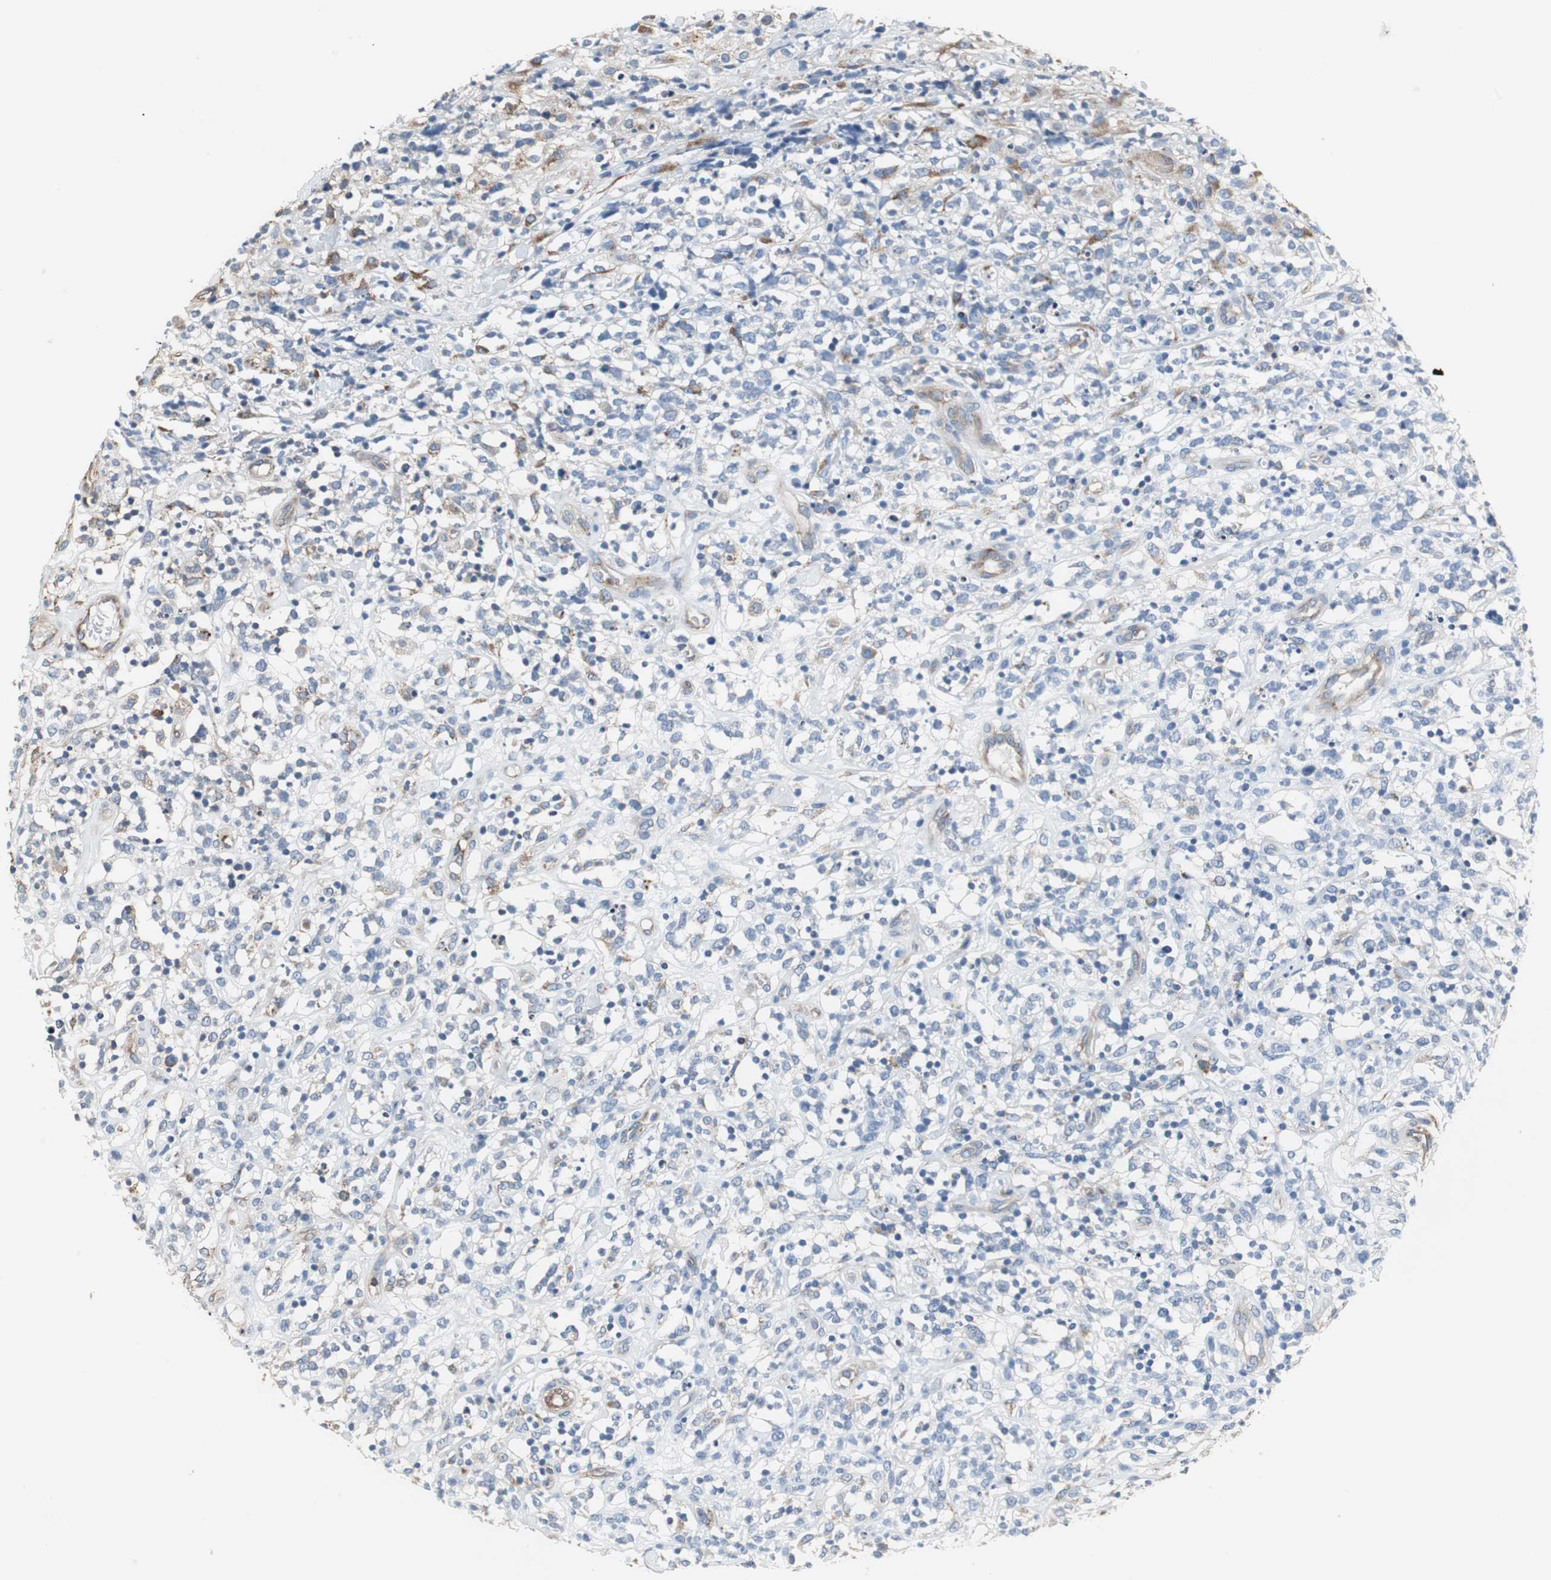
{"staining": {"intensity": "moderate", "quantity": "<25%", "location": "cytoplasmic/membranous"}, "tissue": "lymphoma", "cell_type": "Tumor cells", "image_type": "cancer", "snomed": [{"axis": "morphology", "description": "Malignant lymphoma, non-Hodgkin's type, High grade"}, {"axis": "topography", "description": "Lymph node"}], "caption": "Tumor cells demonstrate moderate cytoplasmic/membranous expression in approximately <25% of cells in lymphoma. (DAB IHC, brown staining for protein, blue staining for nuclei).", "gene": "CALU", "patient": {"sex": "female", "age": 73}}